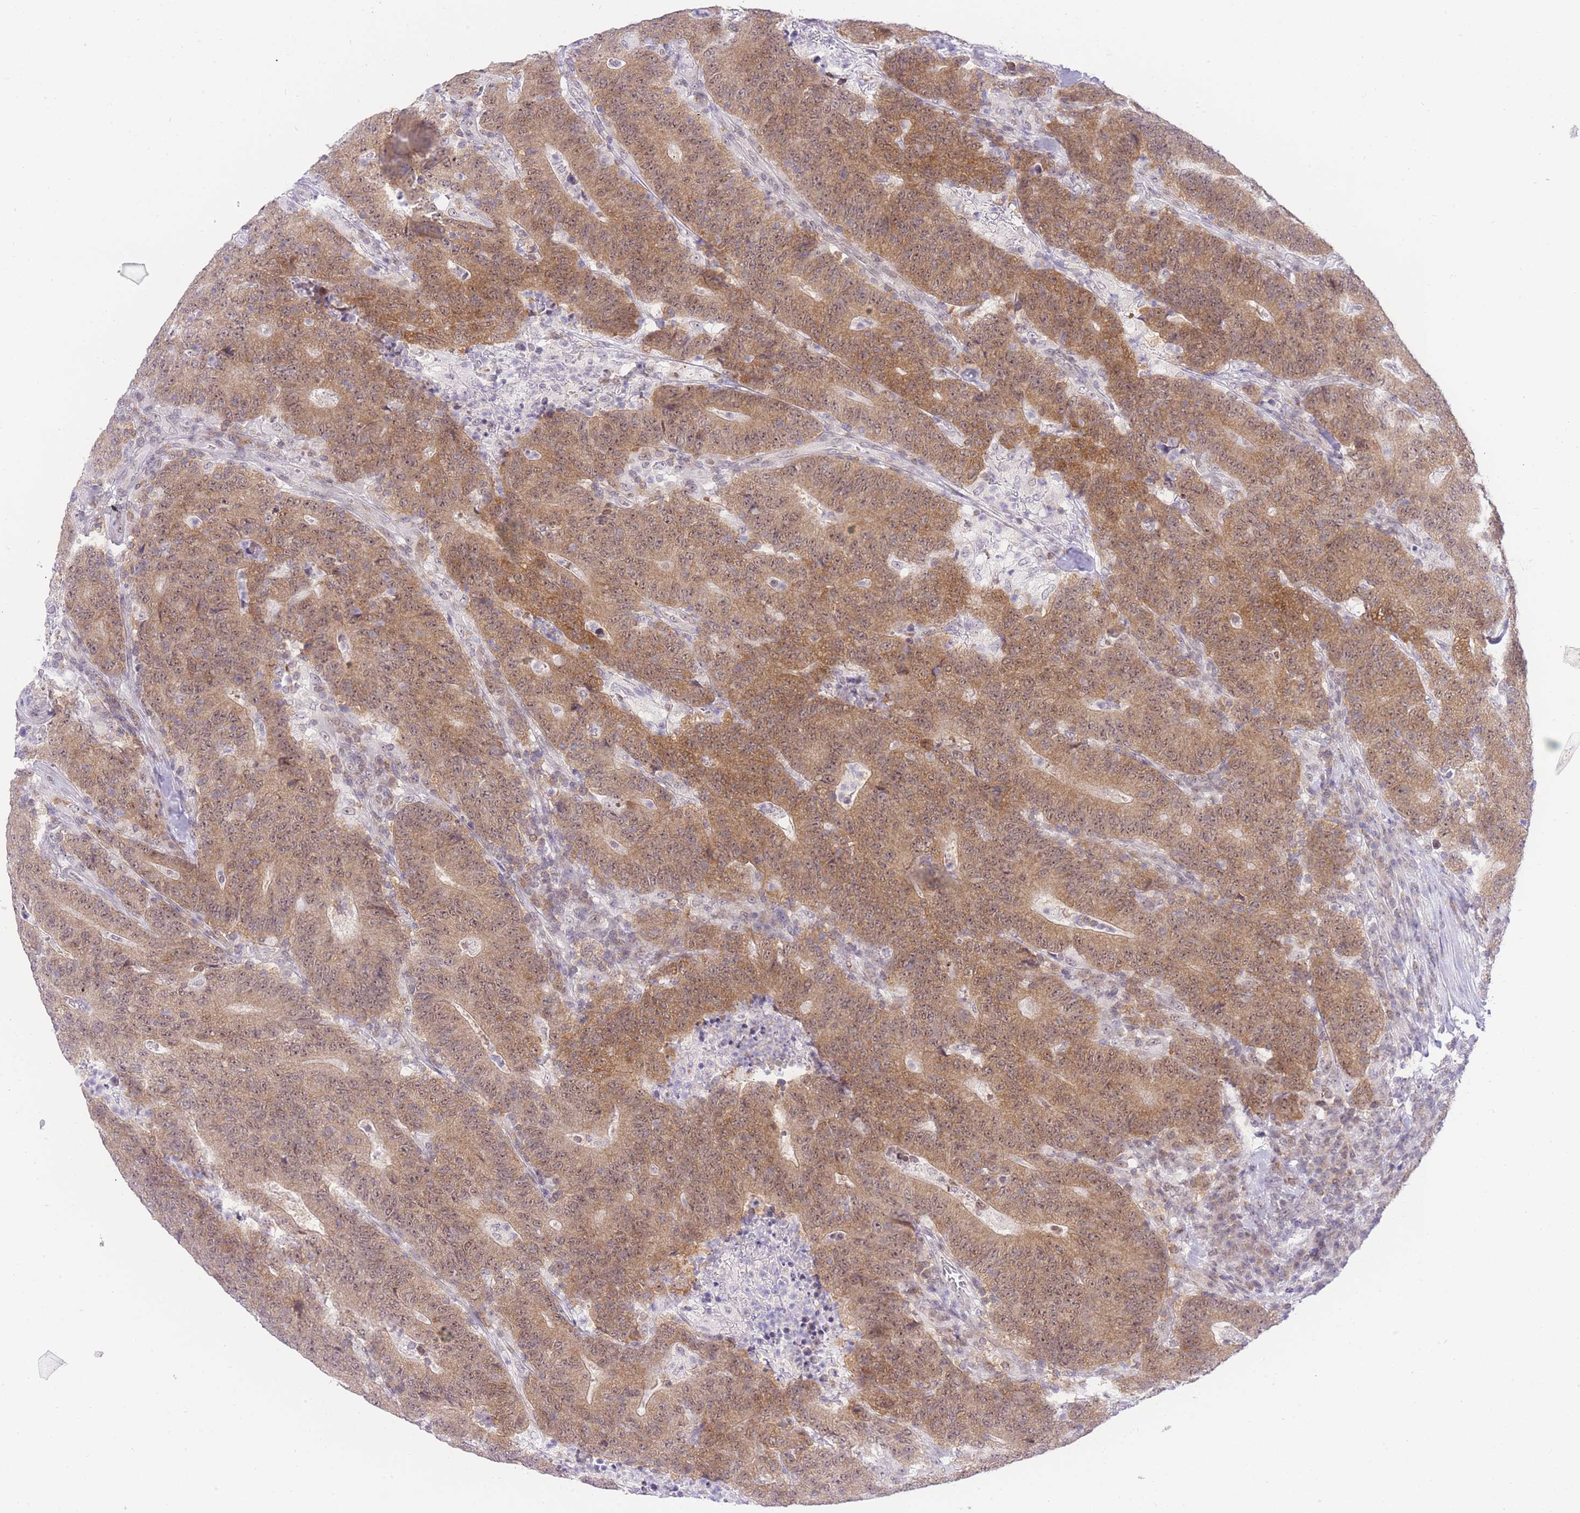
{"staining": {"intensity": "moderate", "quantity": ">75%", "location": "cytoplasmic/membranous,nuclear"}, "tissue": "colorectal cancer", "cell_type": "Tumor cells", "image_type": "cancer", "snomed": [{"axis": "morphology", "description": "Adenocarcinoma, NOS"}, {"axis": "topography", "description": "Colon"}], "caption": "Immunohistochemistry micrograph of neoplastic tissue: human colorectal cancer stained using IHC displays medium levels of moderate protein expression localized specifically in the cytoplasmic/membranous and nuclear of tumor cells, appearing as a cytoplasmic/membranous and nuclear brown color.", "gene": "STK39", "patient": {"sex": "female", "age": 75}}